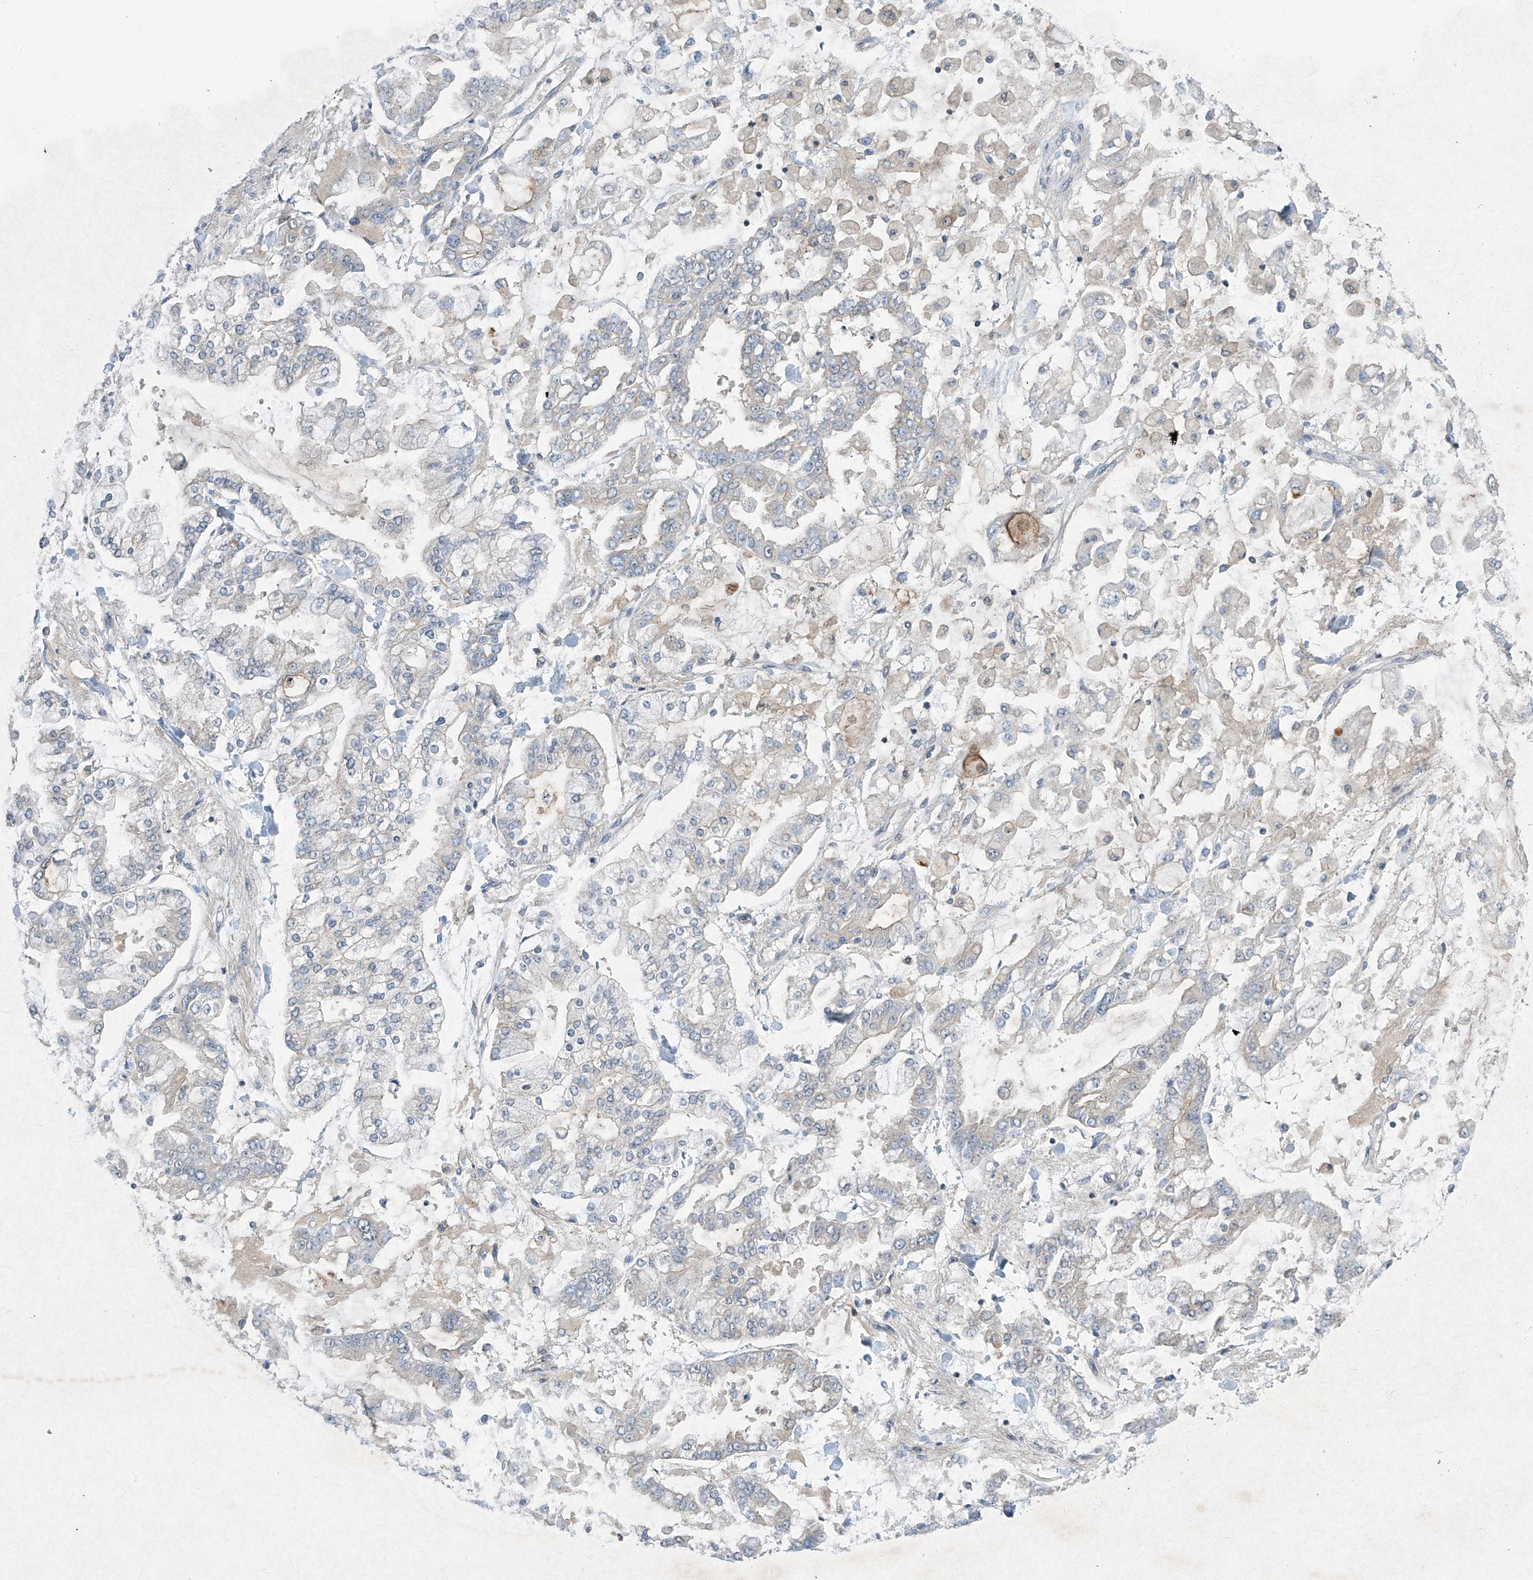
{"staining": {"intensity": "negative", "quantity": "none", "location": "none"}, "tissue": "stomach cancer", "cell_type": "Tumor cells", "image_type": "cancer", "snomed": [{"axis": "morphology", "description": "Normal tissue, NOS"}, {"axis": "morphology", "description": "Adenocarcinoma, NOS"}, {"axis": "topography", "description": "Stomach, upper"}, {"axis": "topography", "description": "Stomach"}], "caption": "Stomach cancer (adenocarcinoma) stained for a protein using immunohistochemistry shows no staining tumor cells.", "gene": "PARVG", "patient": {"sex": "male", "age": 76}}